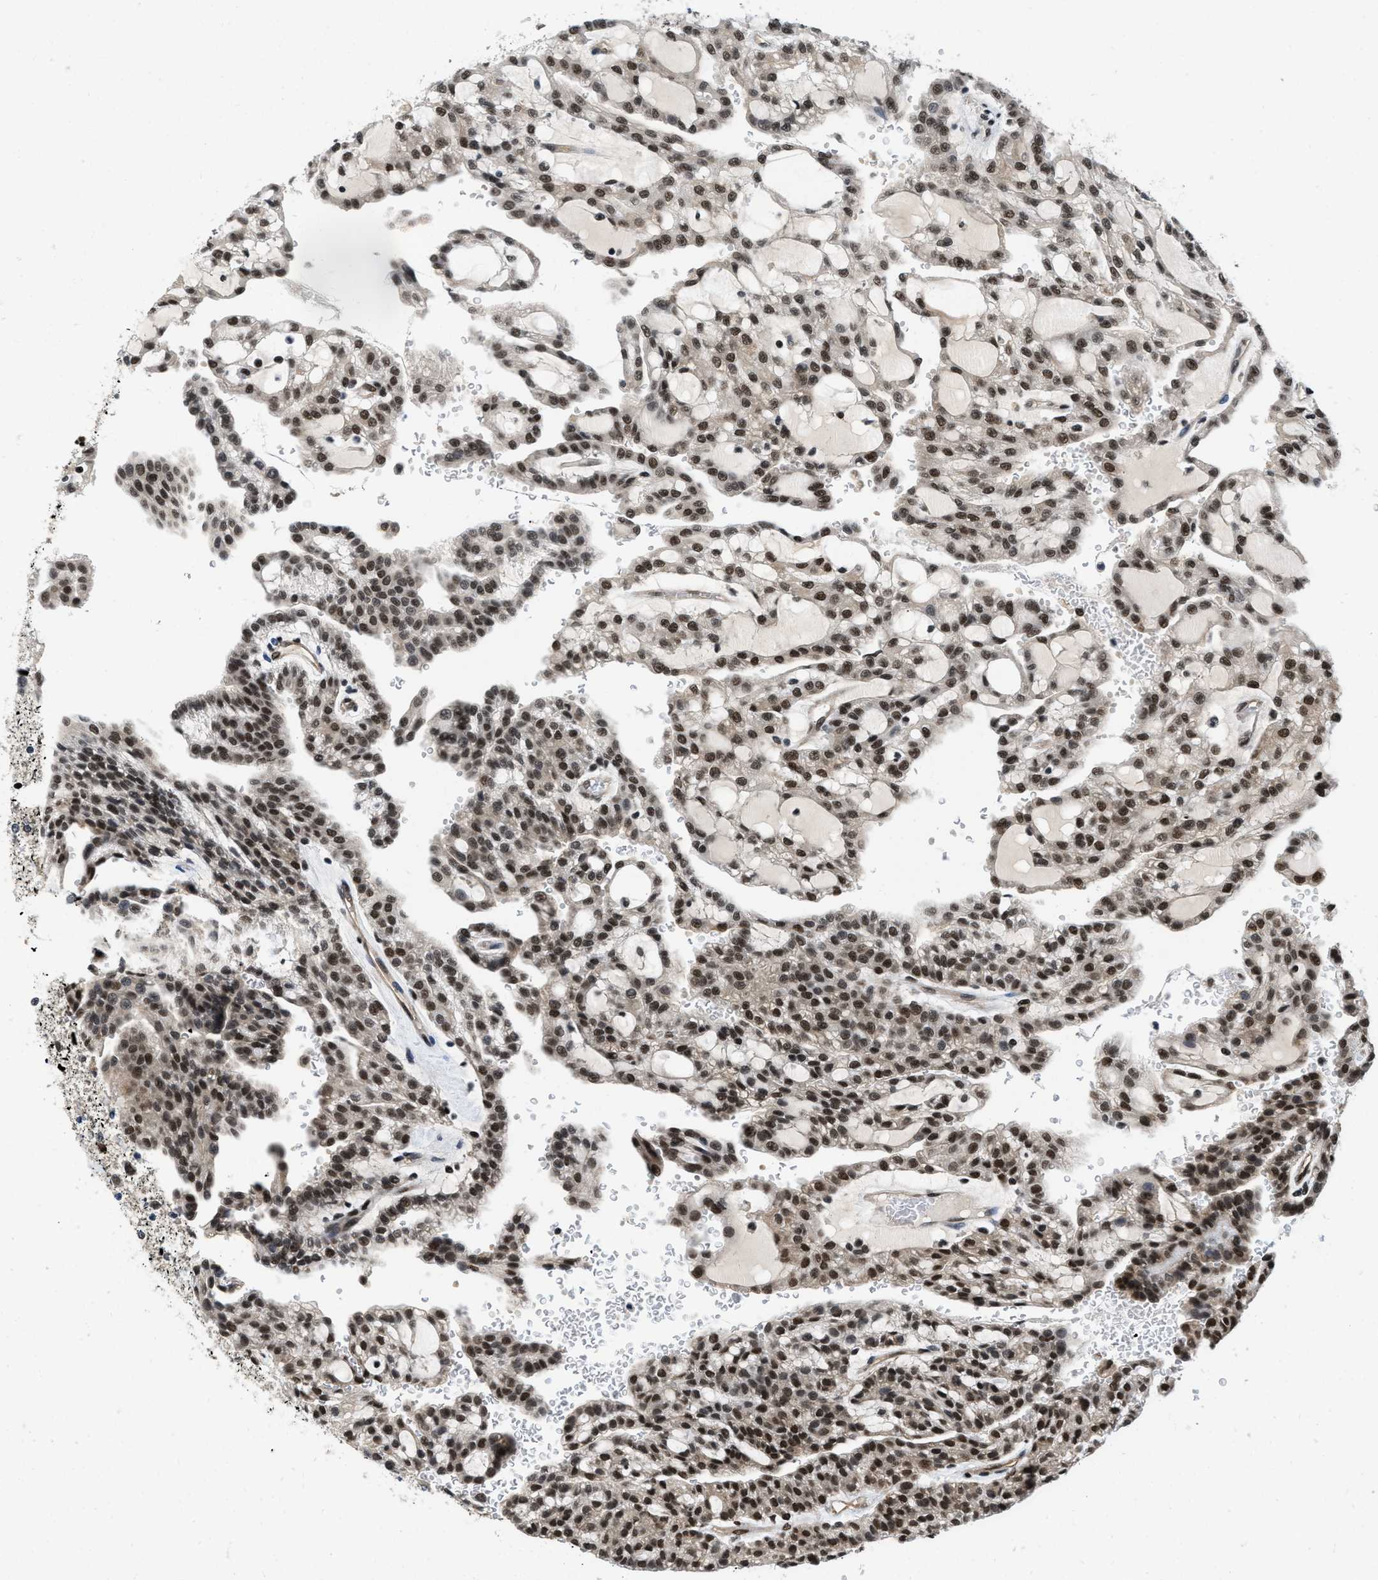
{"staining": {"intensity": "strong", "quantity": ">75%", "location": "nuclear"}, "tissue": "renal cancer", "cell_type": "Tumor cells", "image_type": "cancer", "snomed": [{"axis": "morphology", "description": "Adenocarcinoma, NOS"}, {"axis": "topography", "description": "Kidney"}], "caption": "Immunohistochemistry (DAB (3,3'-diaminobenzidine)) staining of renal cancer exhibits strong nuclear protein expression in approximately >75% of tumor cells.", "gene": "SAFB", "patient": {"sex": "male", "age": 63}}